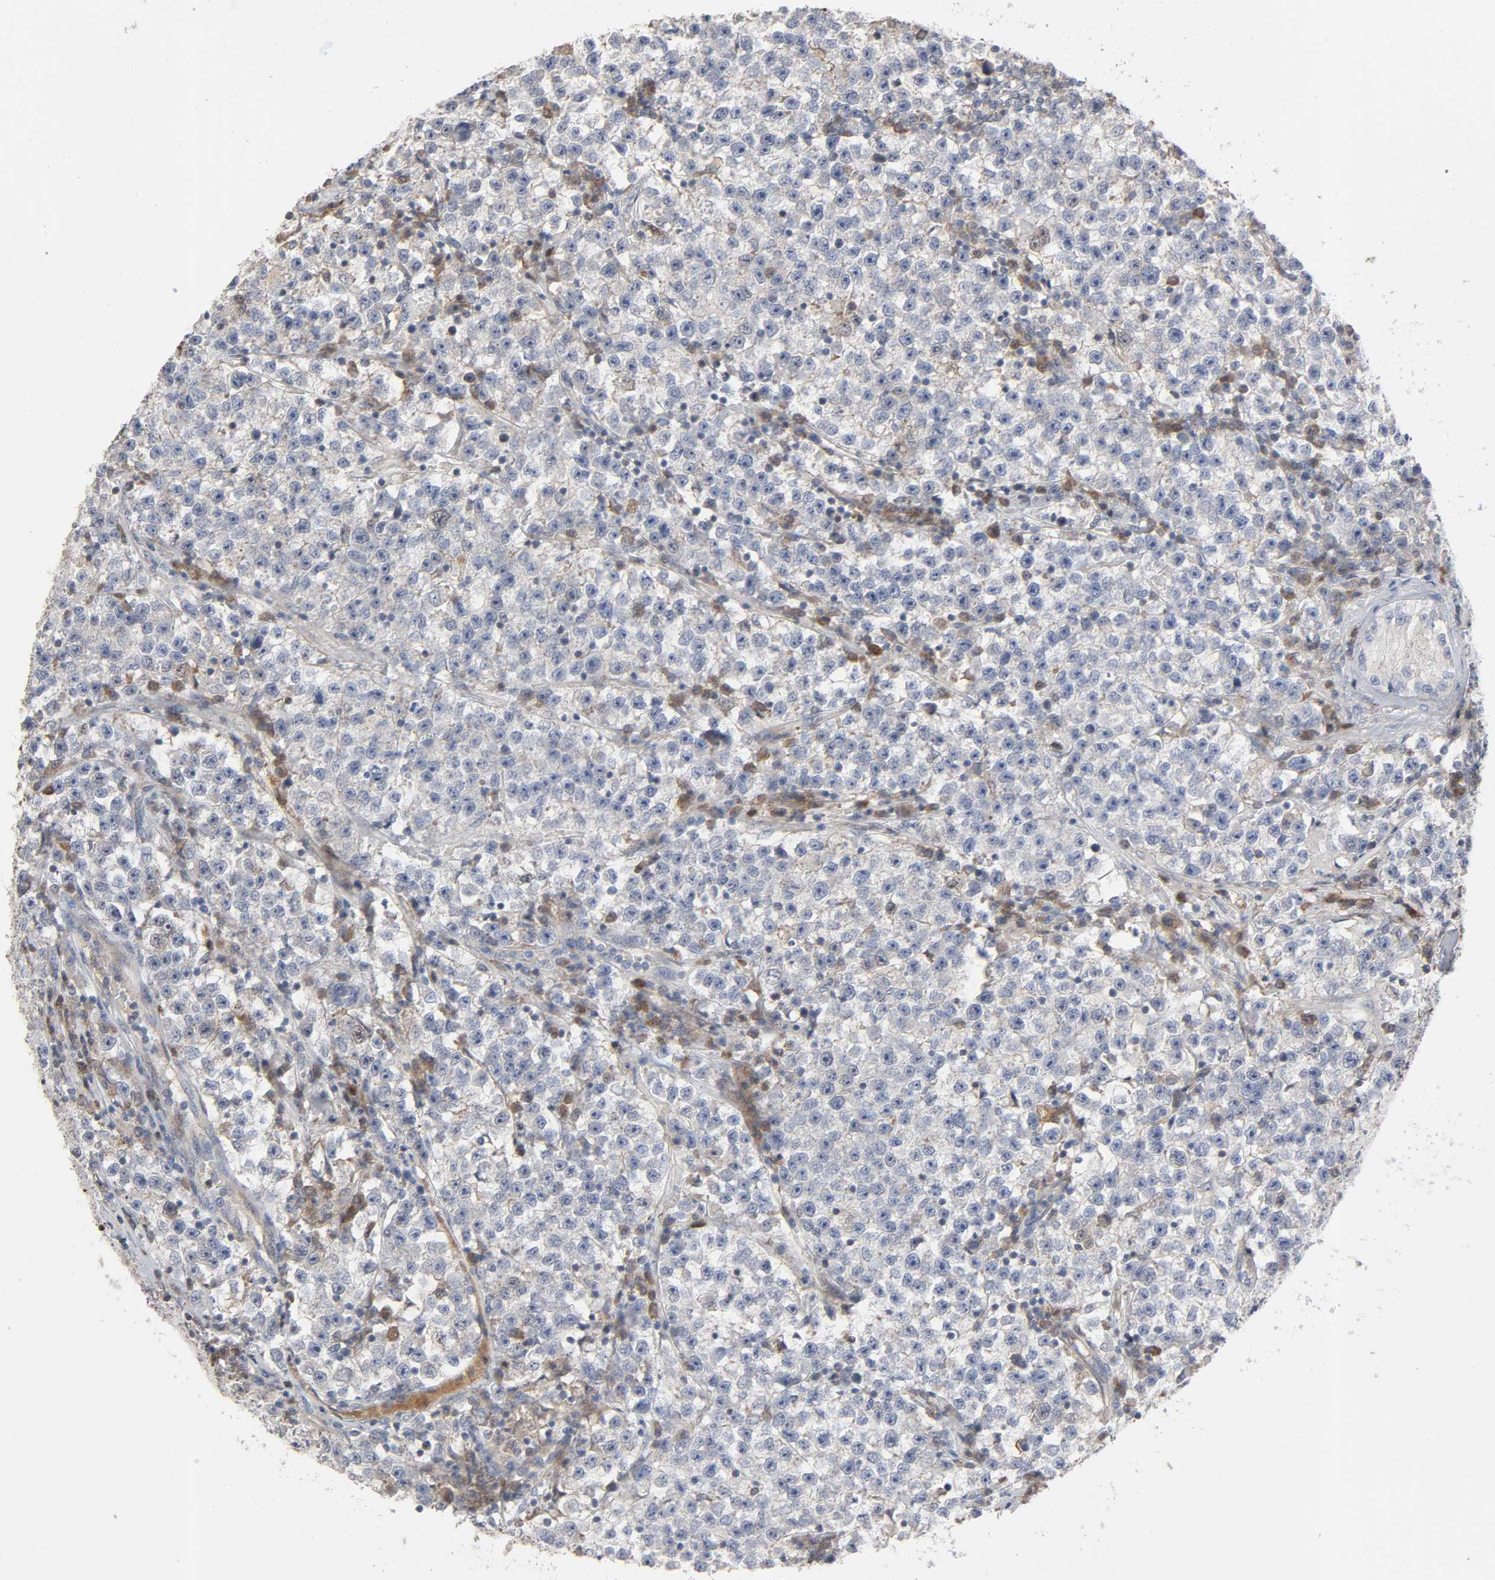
{"staining": {"intensity": "negative", "quantity": "none", "location": "none"}, "tissue": "testis cancer", "cell_type": "Tumor cells", "image_type": "cancer", "snomed": [{"axis": "morphology", "description": "Seminoma, NOS"}, {"axis": "topography", "description": "Testis"}], "caption": "This is a photomicrograph of IHC staining of seminoma (testis), which shows no expression in tumor cells.", "gene": "CDK6", "patient": {"sex": "male", "age": 22}}